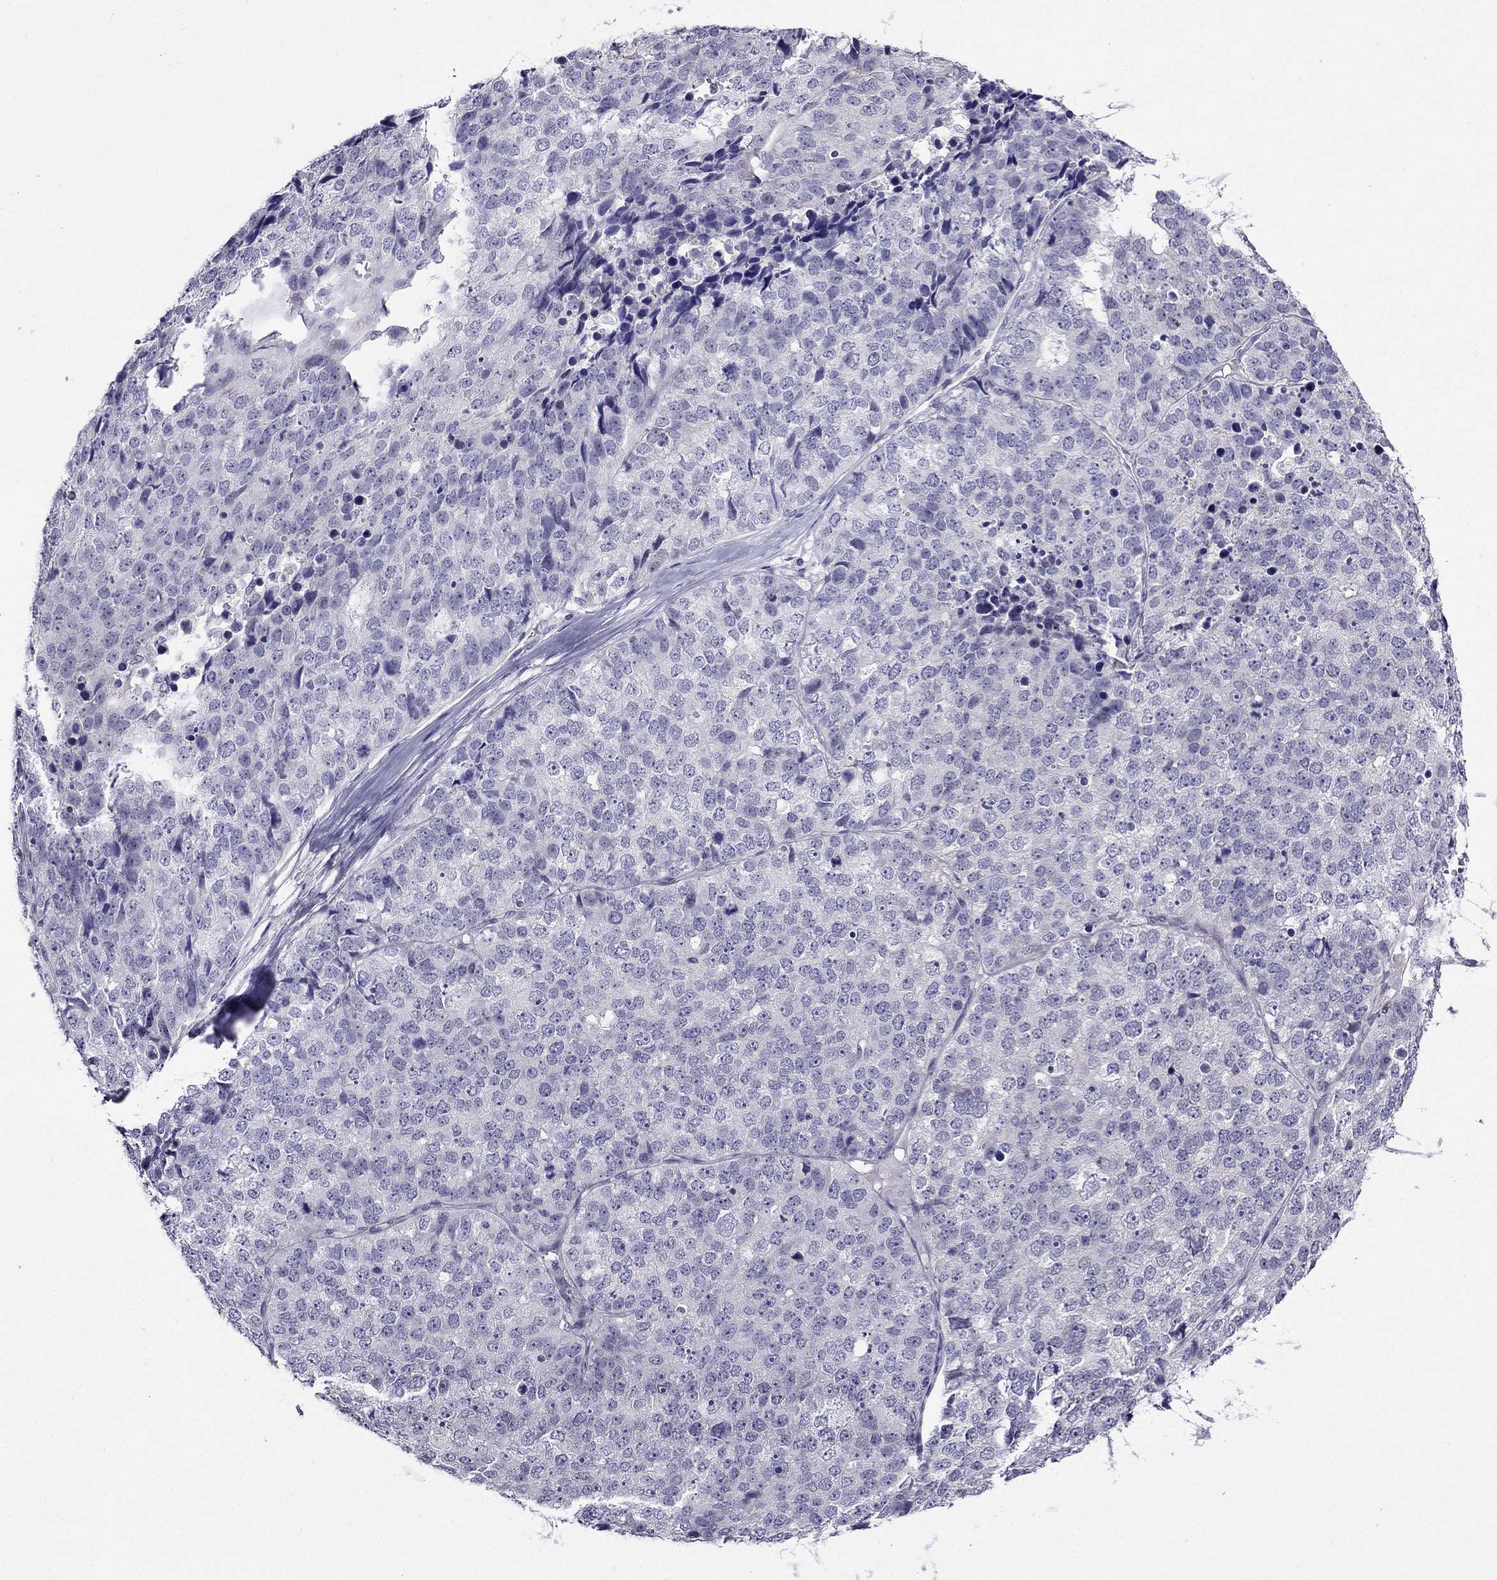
{"staining": {"intensity": "negative", "quantity": "none", "location": "none"}, "tissue": "stomach cancer", "cell_type": "Tumor cells", "image_type": "cancer", "snomed": [{"axis": "morphology", "description": "Adenocarcinoma, NOS"}, {"axis": "topography", "description": "Stomach"}], "caption": "Stomach cancer (adenocarcinoma) was stained to show a protein in brown. There is no significant expression in tumor cells.", "gene": "KCNJ10", "patient": {"sex": "male", "age": 69}}